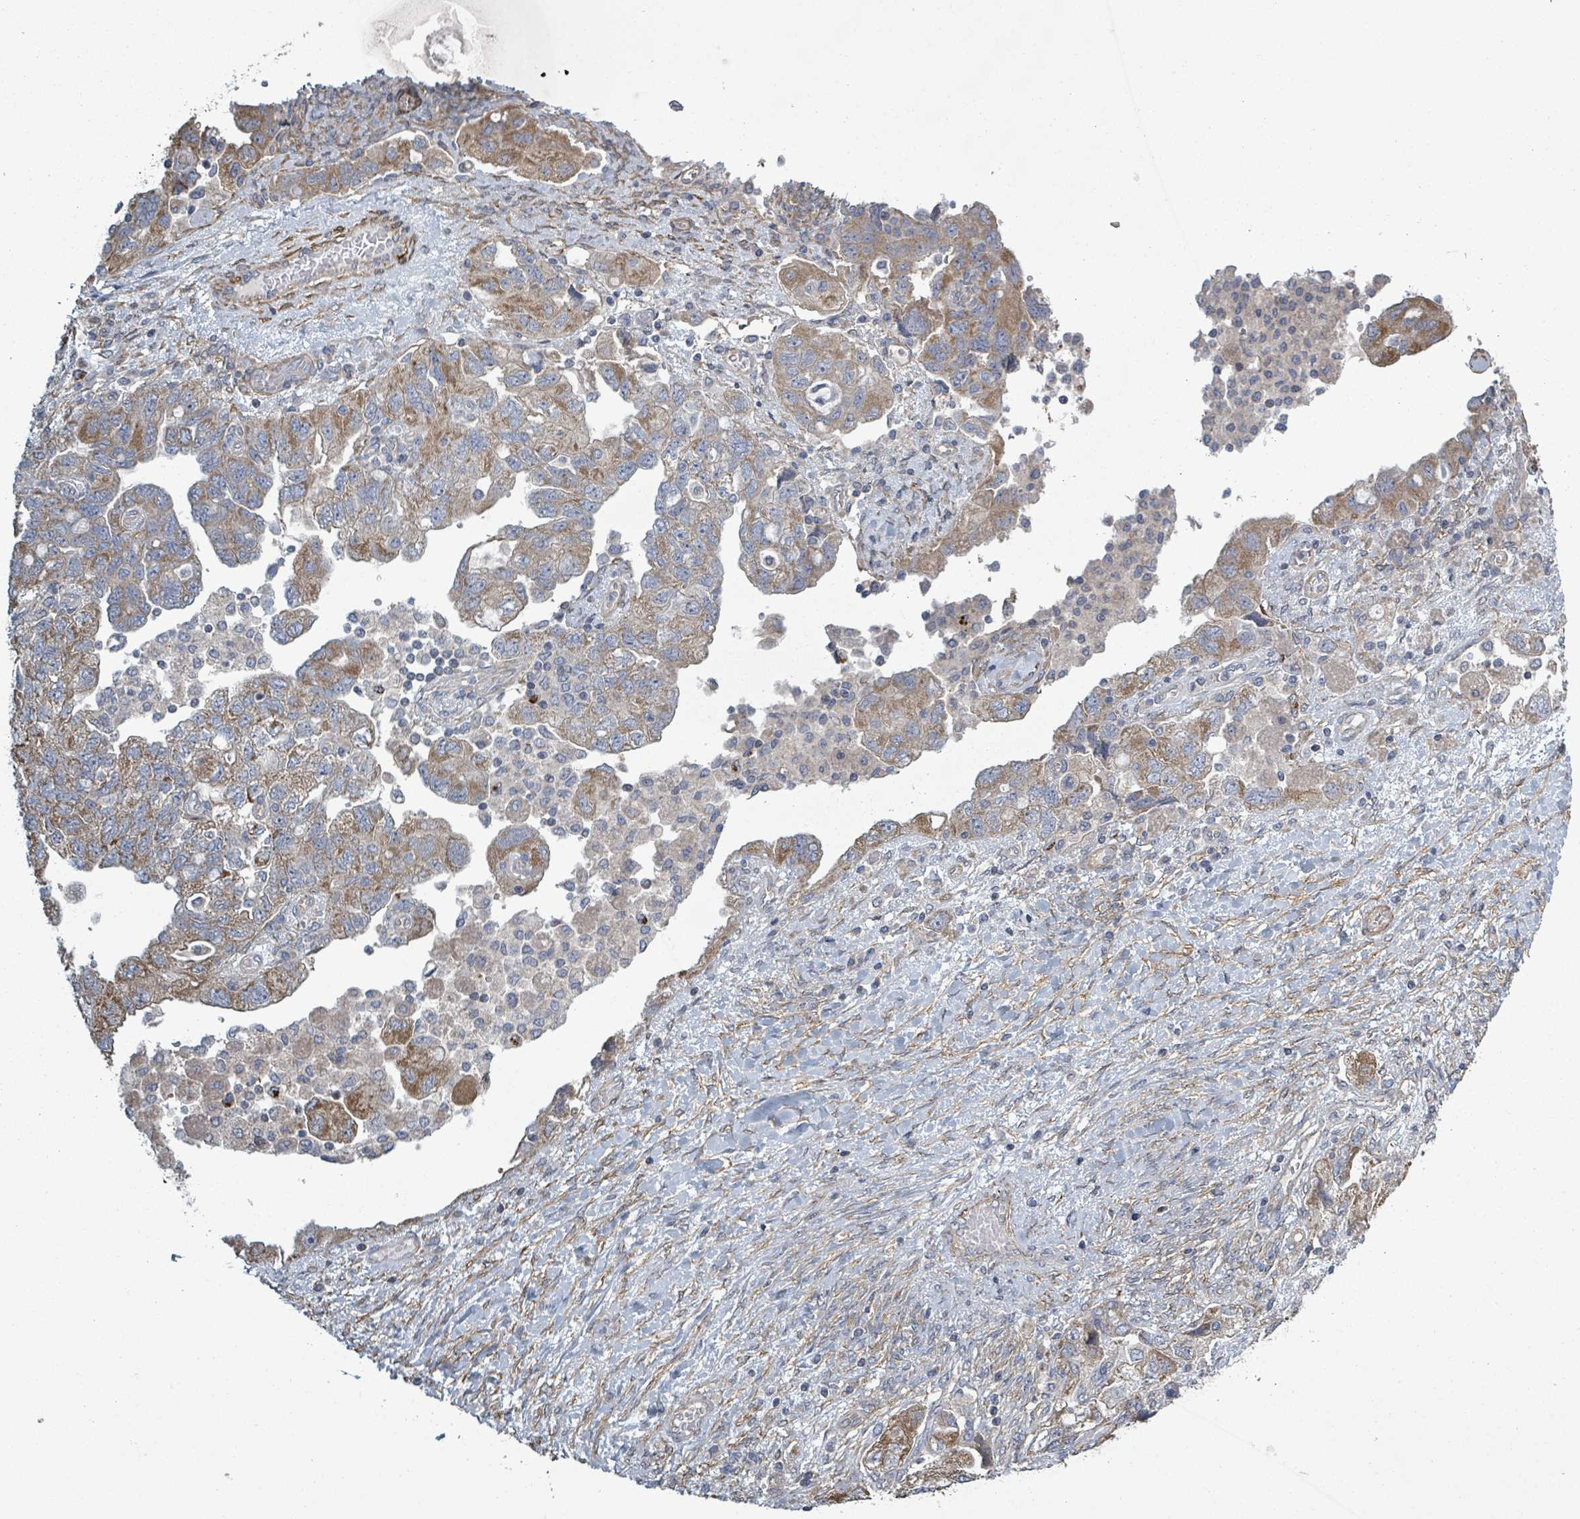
{"staining": {"intensity": "moderate", "quantity": "25%-75%", "location": "cytoplasmic/membranous"}, "tissue": "ovarian cancer", "cell_type": "Tumor cells", "image_type": "cancer", "snomed": [{"axis": "morphology", "description": "Carcinoma, NOS"}, {"axis": "morphology", "description": "Cystadenocarcinoma, serous, NOS"}, {"axis": "topography", "description": "Ovary"}], "caption": "An immunohistochemistry (IHC) histopathology image of neoplastic tissue is shown. Protein staining in brown labels moderate cytoplasmic/membranous positivity in ovarian cancer within tumor cells.", "gene": "ADCK1", "patient": {"sex": "female", "age": 69}}